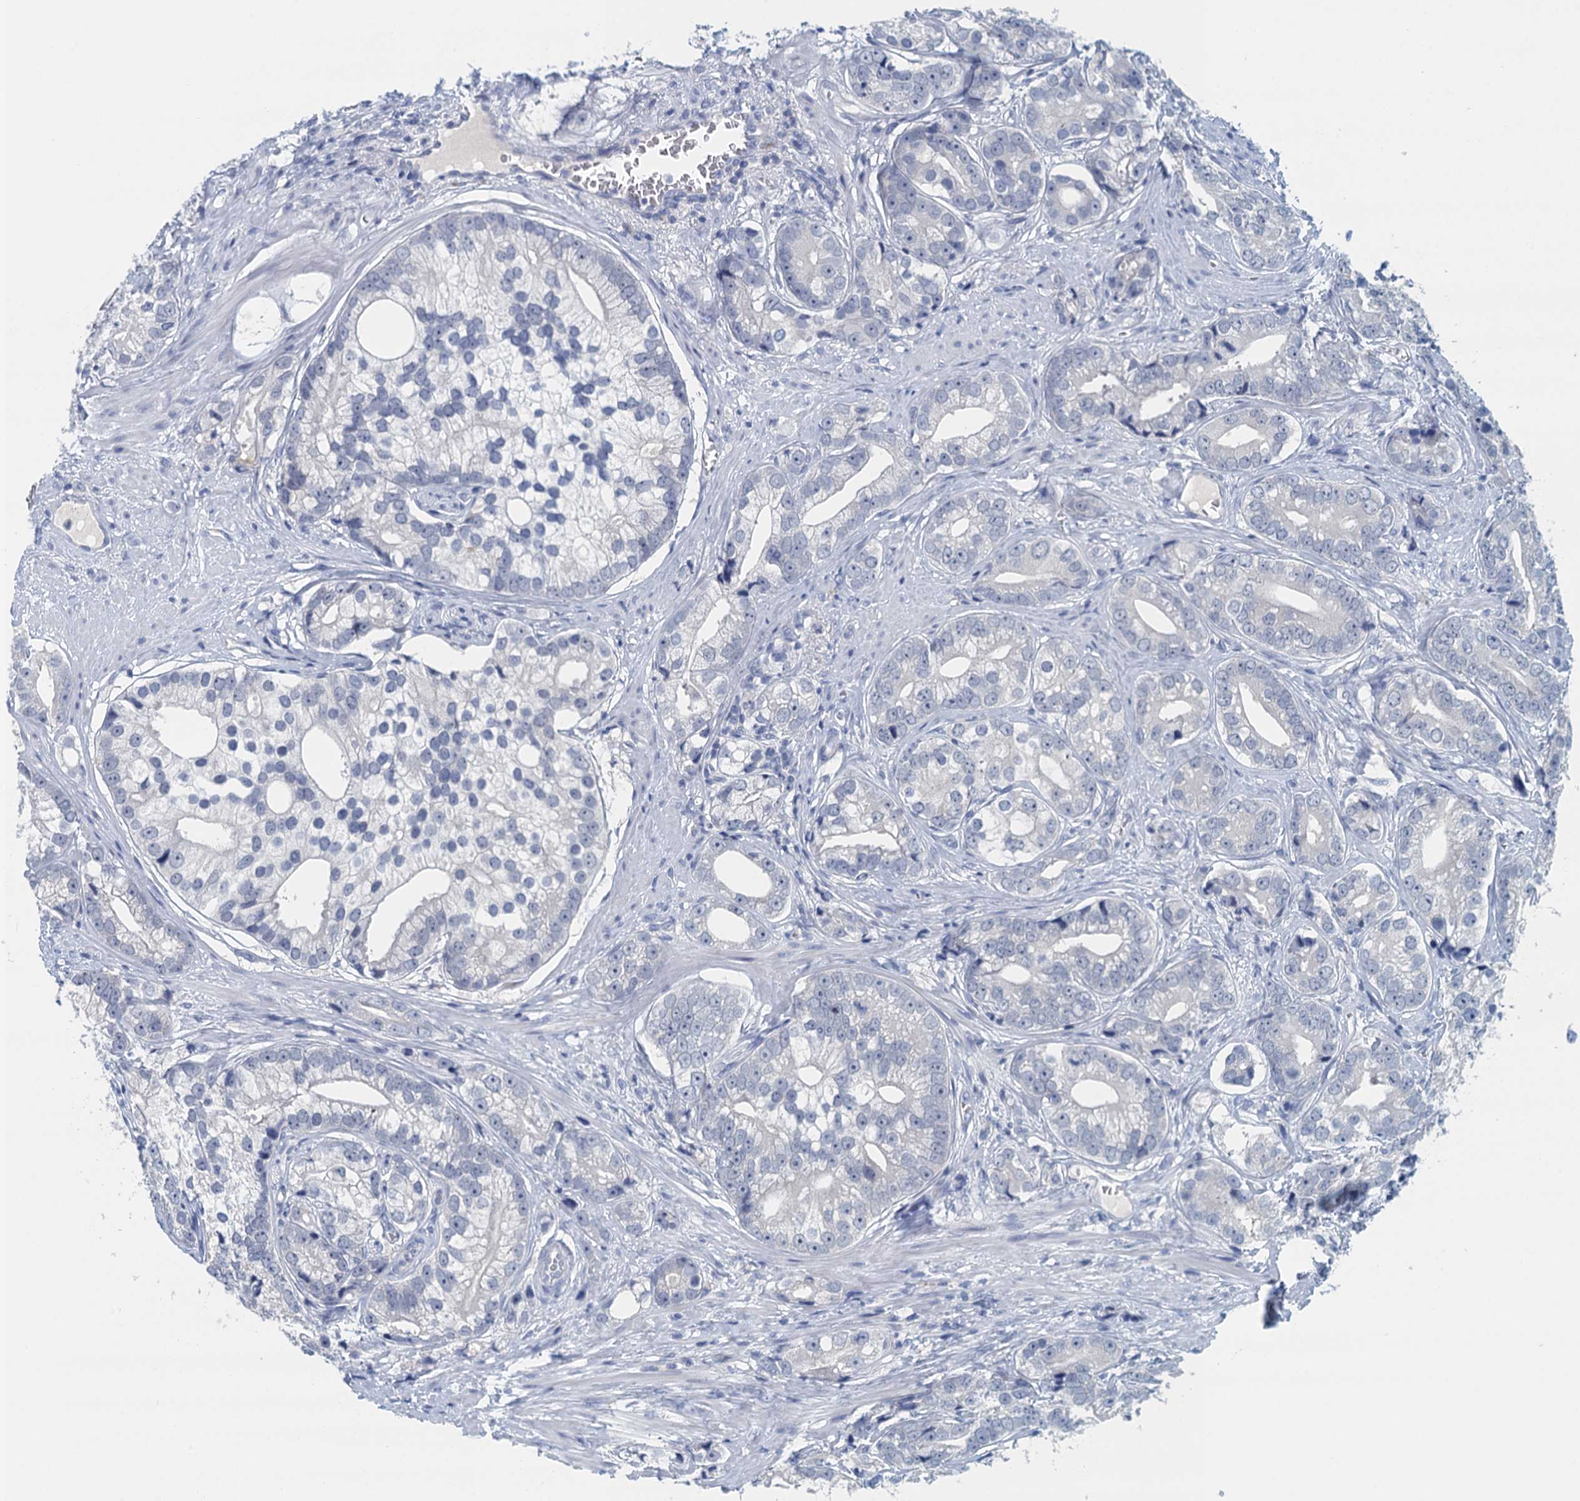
{"staining": {"intensity": "negative", "quantity": "none", "location": "none"}, "tissue": "prostate cancer", "cell_type": "Tumor cells", "image_type": "cancer", "snomed": [{"axis": "morphology", "description": "Adenocarcinoma, High grade"}, {"axis": "topography", "description": "Prostate"}], "caption": "Protein analysis of high-grade adenocarcinoma (prostate) displays no significant positivity in tumor cells. (Brightfield microscopy of DAB immunohistochemistry at high magnification).", "gene": "NUBP2", "patient": {"sex": "male", "age": 75}}